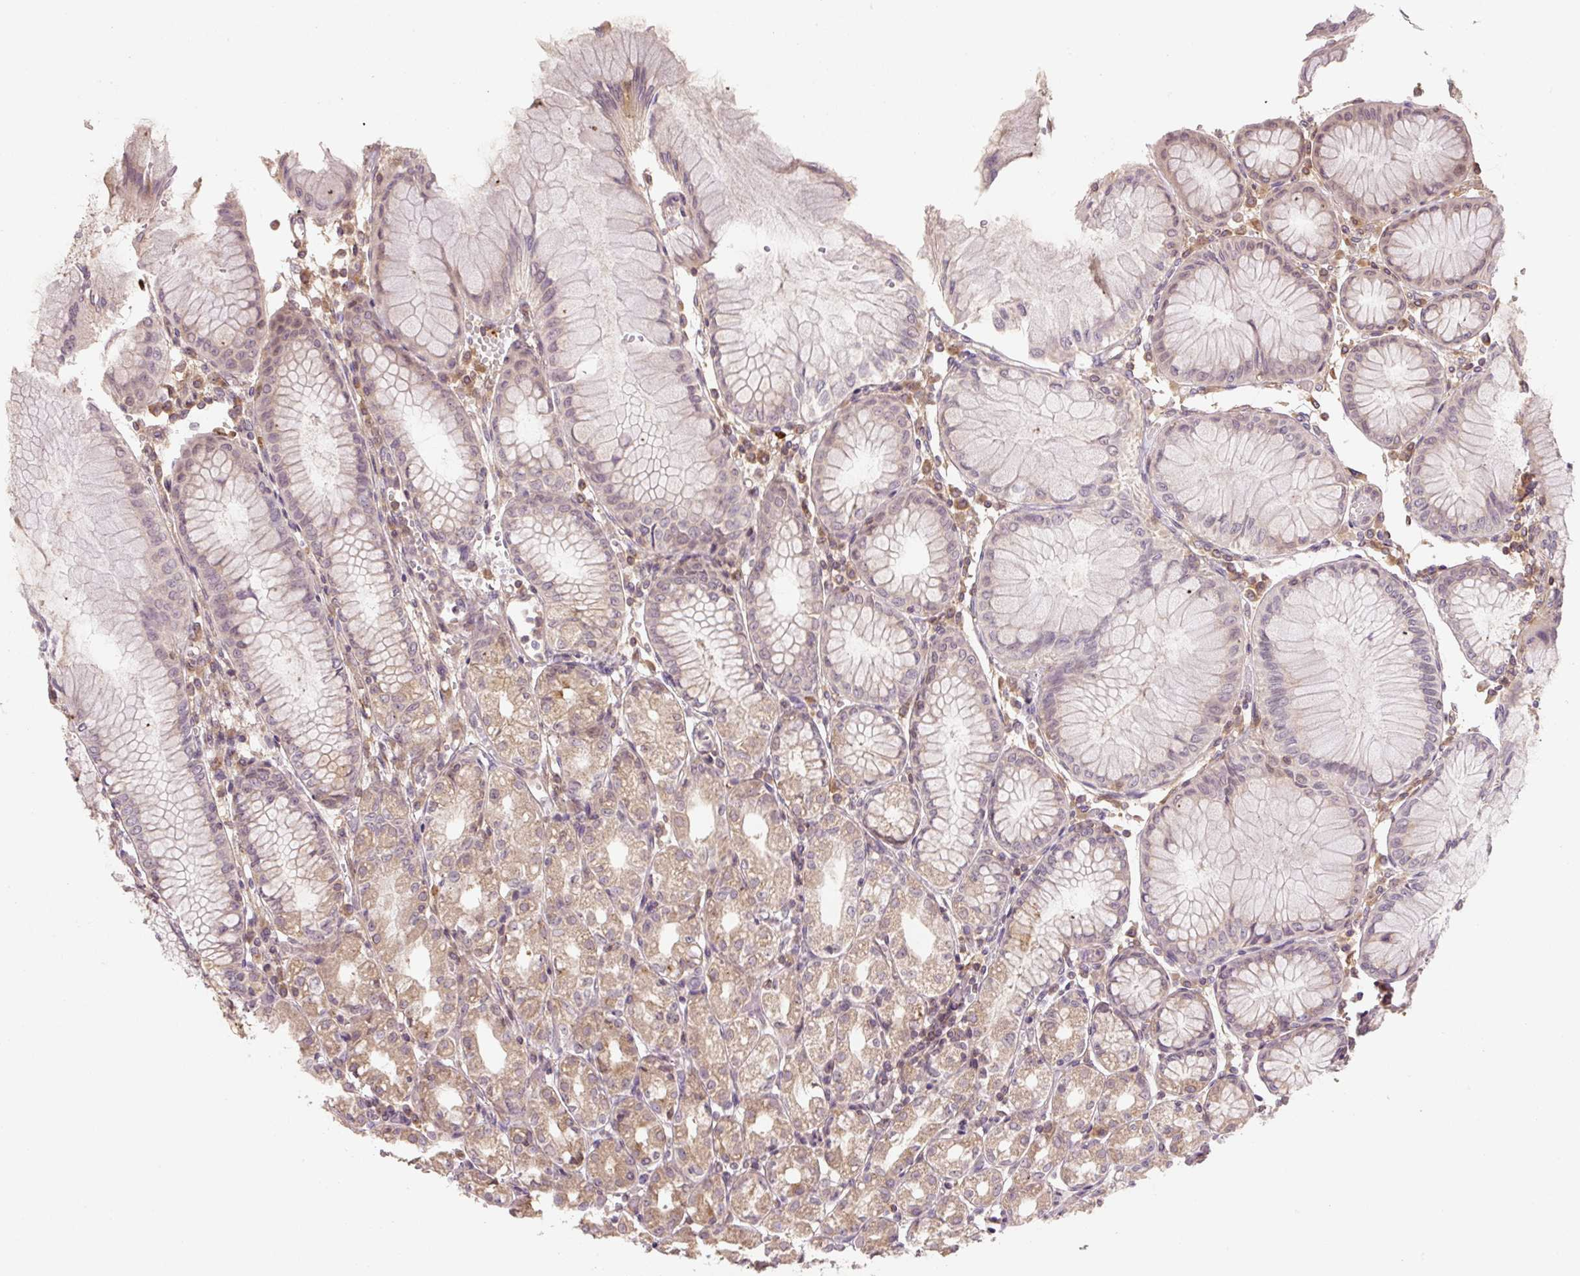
{"staining": {"intensity": "moderate", "quantity": "25%-75%", "location": "cytoplasmic/membranous"}, "tissue": "stomach", "cell_type": "Glandular cells", "image_type": "normal", "snomed": [{"axis": "morphology", "description": "Normal tissue, NOS"}, {"axis": "topography", "description": "Stomach"}], "caption": "There is medium levels of moderate cytoplasmic/membranous positivity in glandular cells of benign stomach, as demonstrated by immunohistochemical staining (brown color).", "gene": "C2orf73", "patient": {"sex": "female", "age": 57}}